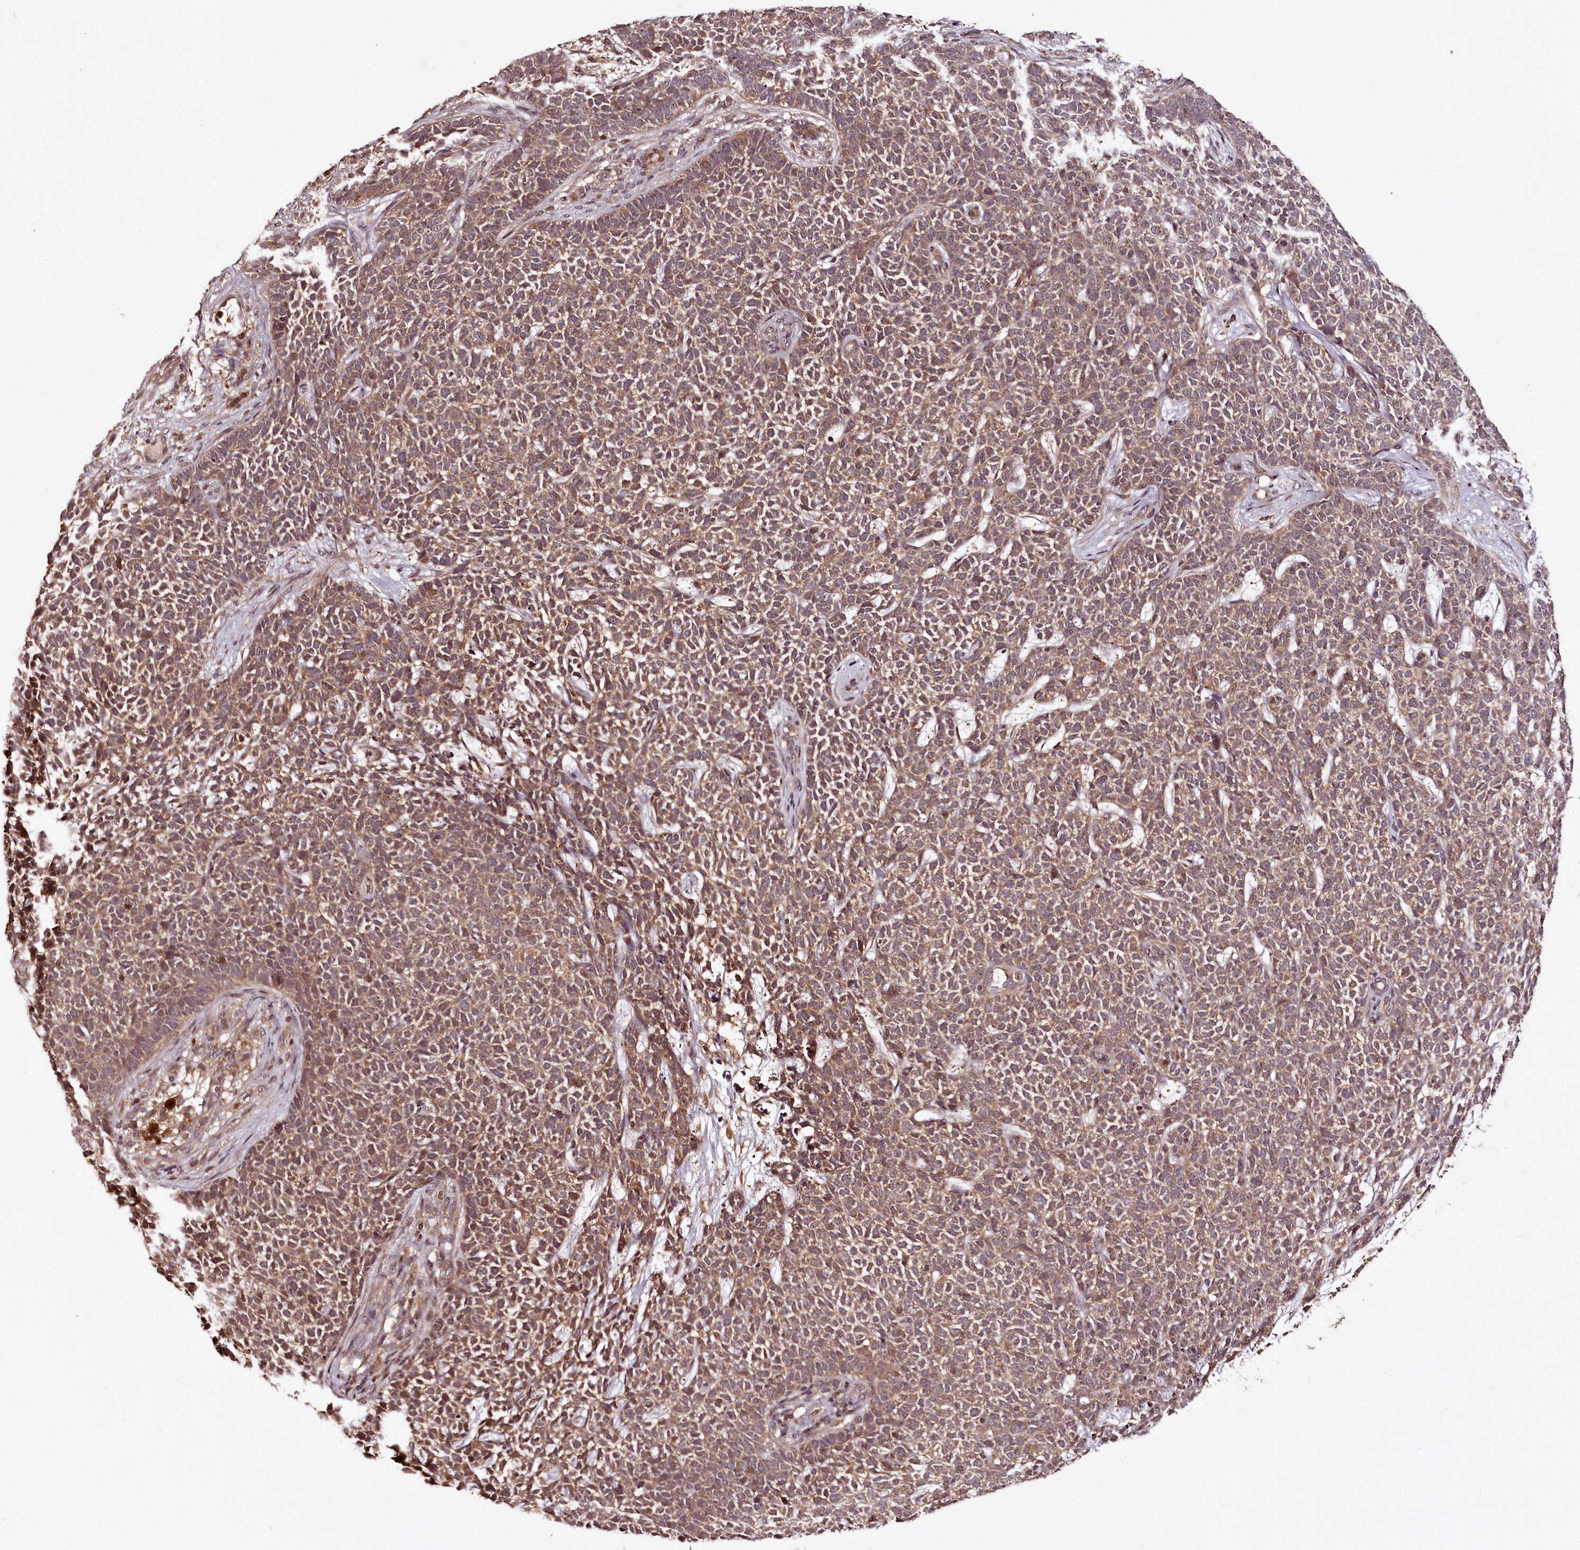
{"staining": {"intensity": "moderate", "quantity": ">75%", "location": "cytoplasmic/membranous"}, "tissue": "skin cancer", "cell_type": "Tumor cells", "image_type": "cancer", "snomed": [{"axis": "morphology", "description": "Basal cell carcinoma"}, {"axis": "topography", "description": "Skin"}], "caption": "Moderate cytoplasmic/membranous staining for a protein is present in approximately >75% of tumor cells of skin cancer using immunohistochemistry (IHC).", "gene": "TTC12", "patient": {"sex": "female", "age": 84}}